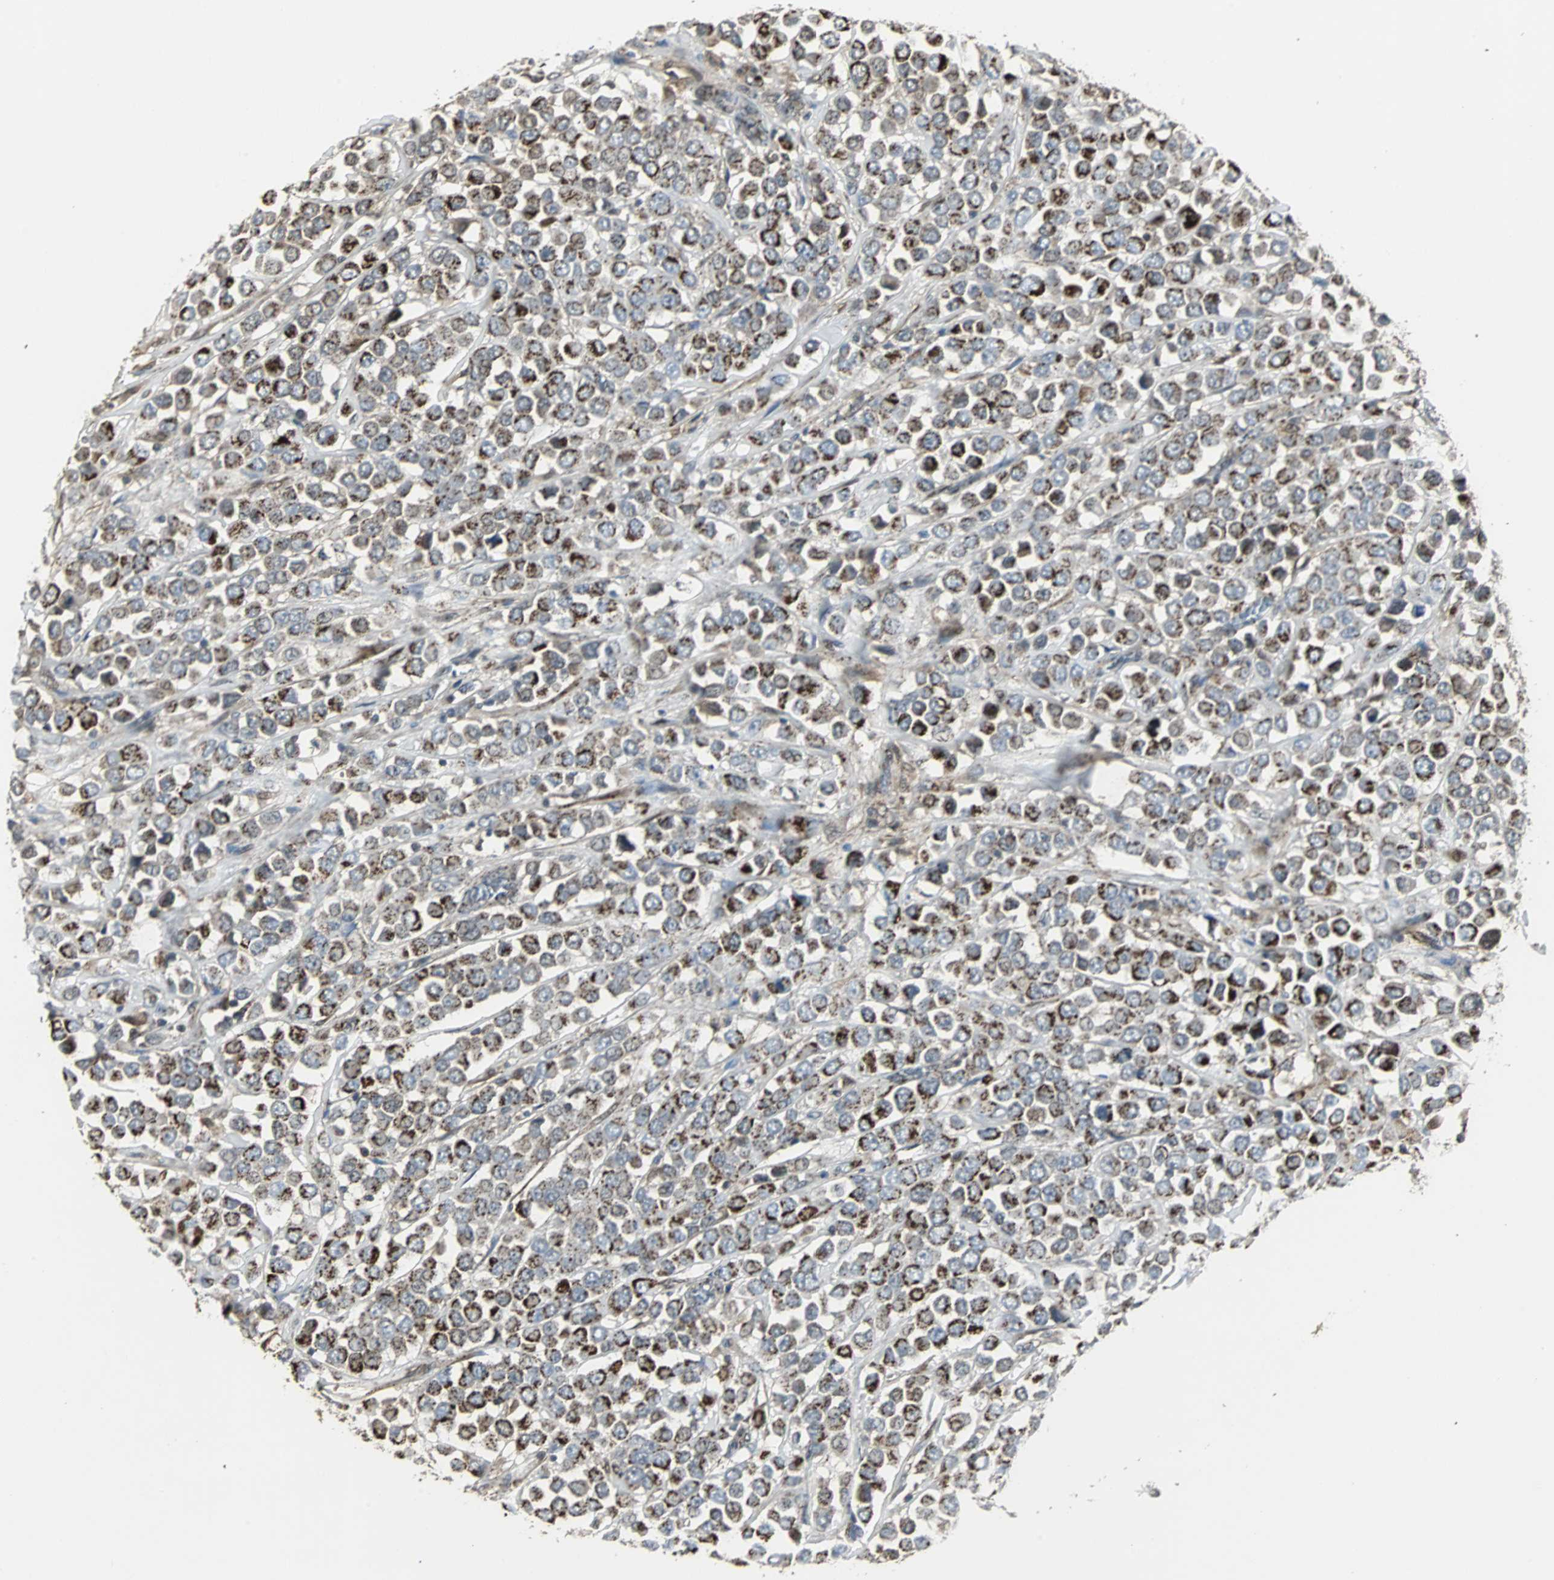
{"staining": {"intensity": "strong", "quantity": ">75%", "location": "cytoplasmic/membranous"}, "tissue": "breast cancer", "cell_type": "Tumor cells", "image_type": "cancer", "snomed": [{"axis": "morphology", "description": "Duct carcinoma"}, {"axis": "topography", "description": "Breast"}], "caption": "Protein expression analysis of human breast cancer (invasive ductal carcinoma) reveals strong cytoplasmic/membranous staining in approximately >75% of tumor cells.", "gene": "PLIN3", "patient": {"sex": "female", "age": 61}}